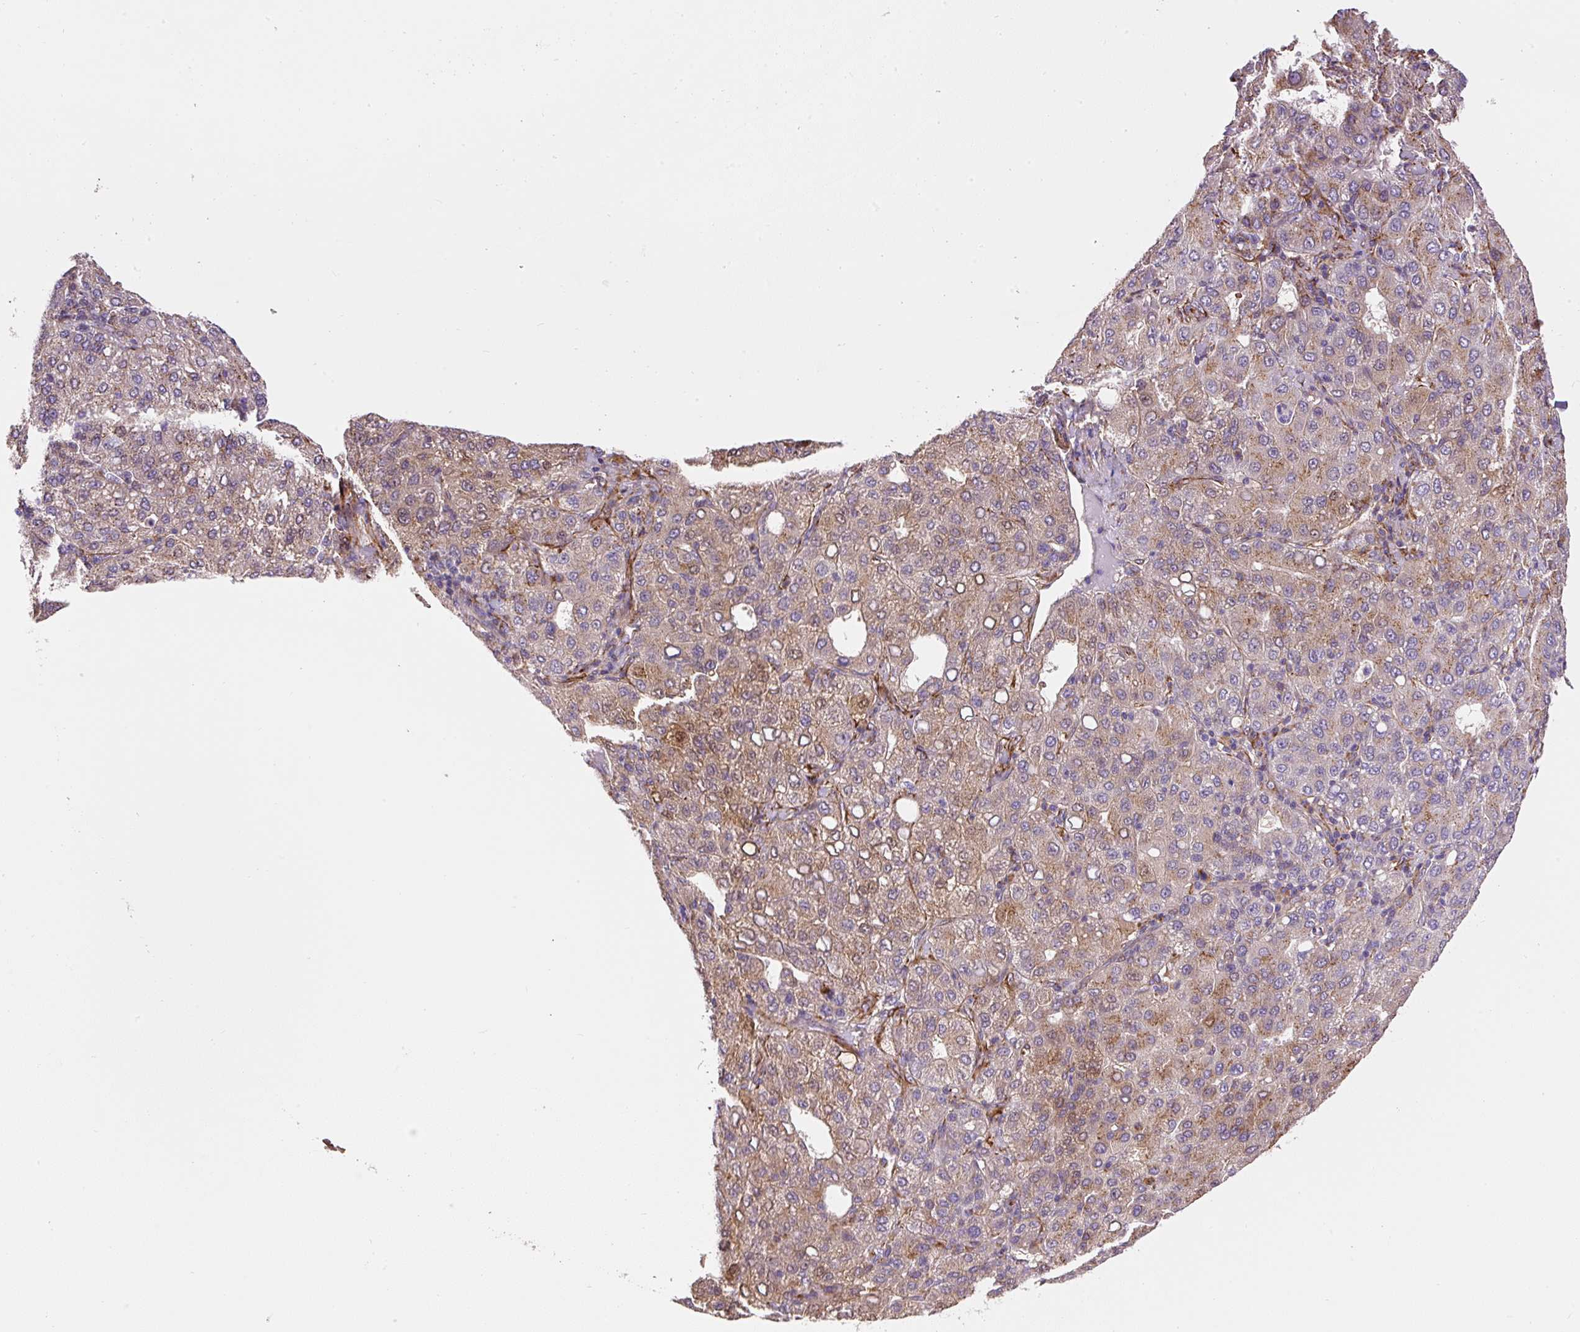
{"staining": {"intensity": "weak", "quantity": ">75%", "location": "cytoplasmic/membranous"}, "tissue": "liver cancer", "cell_type": "Tumor cells", "image_type": "cancer", "snomed": [{"axis": "morphology", "description": "Carcinoma, Hepatocellular, NOS"}, {"axis": "topography", "description": "Liver"}], "caption": "This is a photomicrograph of IHC staining of liver cancer (hepatocellular carcinoma), which shows weak positivity in the cytoplasmic/membranous of tumor cells.", "gene": "RNF170", "patient": {"sex": "male", "age": 65}}